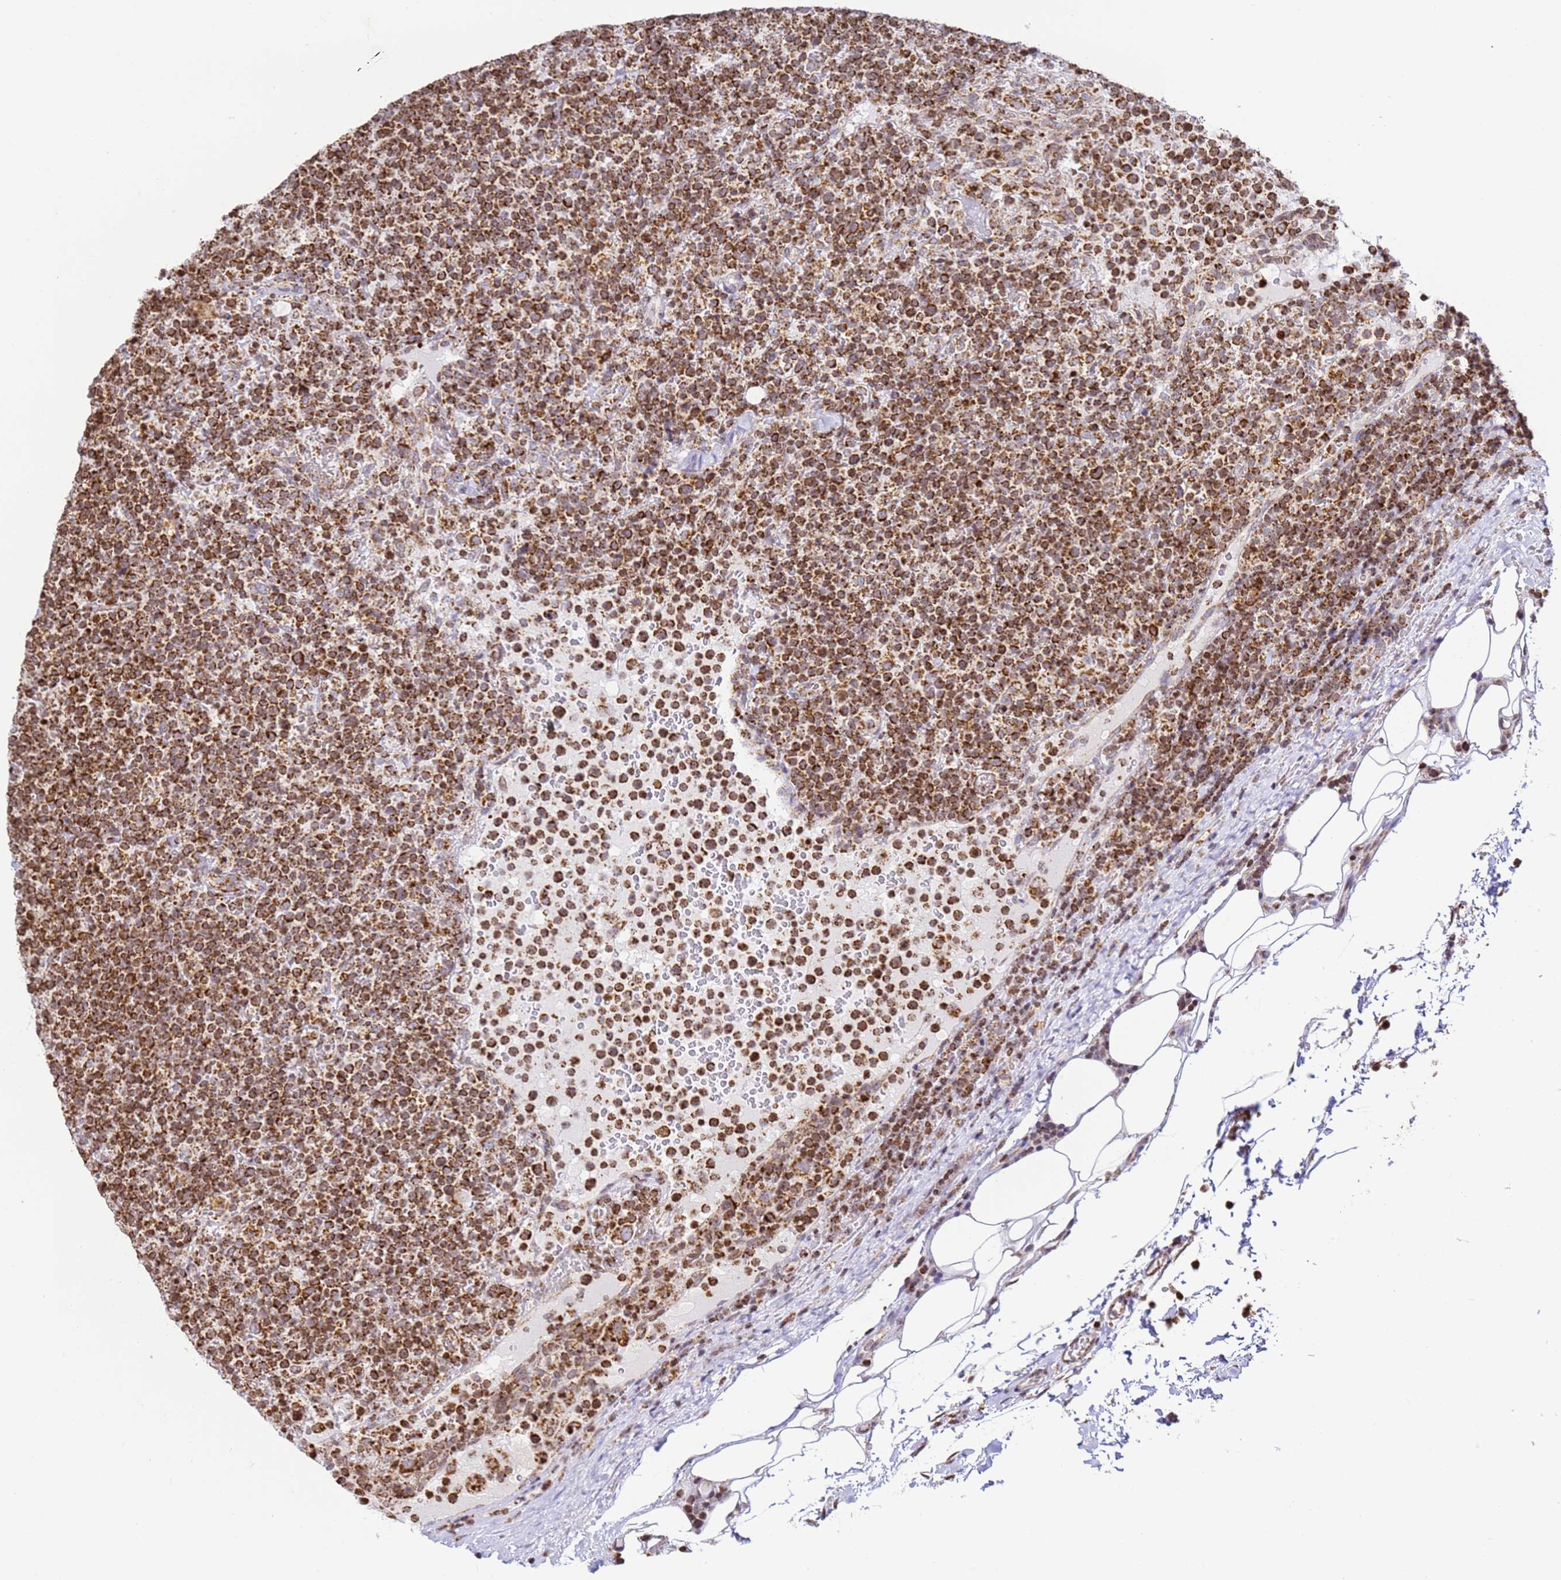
{"staining": {"intensity": "strong", "quantity": ">75%", "location": "cytoplasmic/membranous"}, "tissue": "lymphoma", "cell_type": "Tumor cells", "image_type": "cancer", "snomed": [{"axis": "morphology", "description": "Malignant lymphoma, non-Hodgkin's type, High grade"}, {"axis": "topography", "description": "Lymph node"}], "caption": "Tumor cells exhibit high levels of strong cytoplasmic/membranous positivity in about >75% of cells in human lymphoma.", "gene": "HSPE1", "patient": {"sex": "male", "age": 61}}